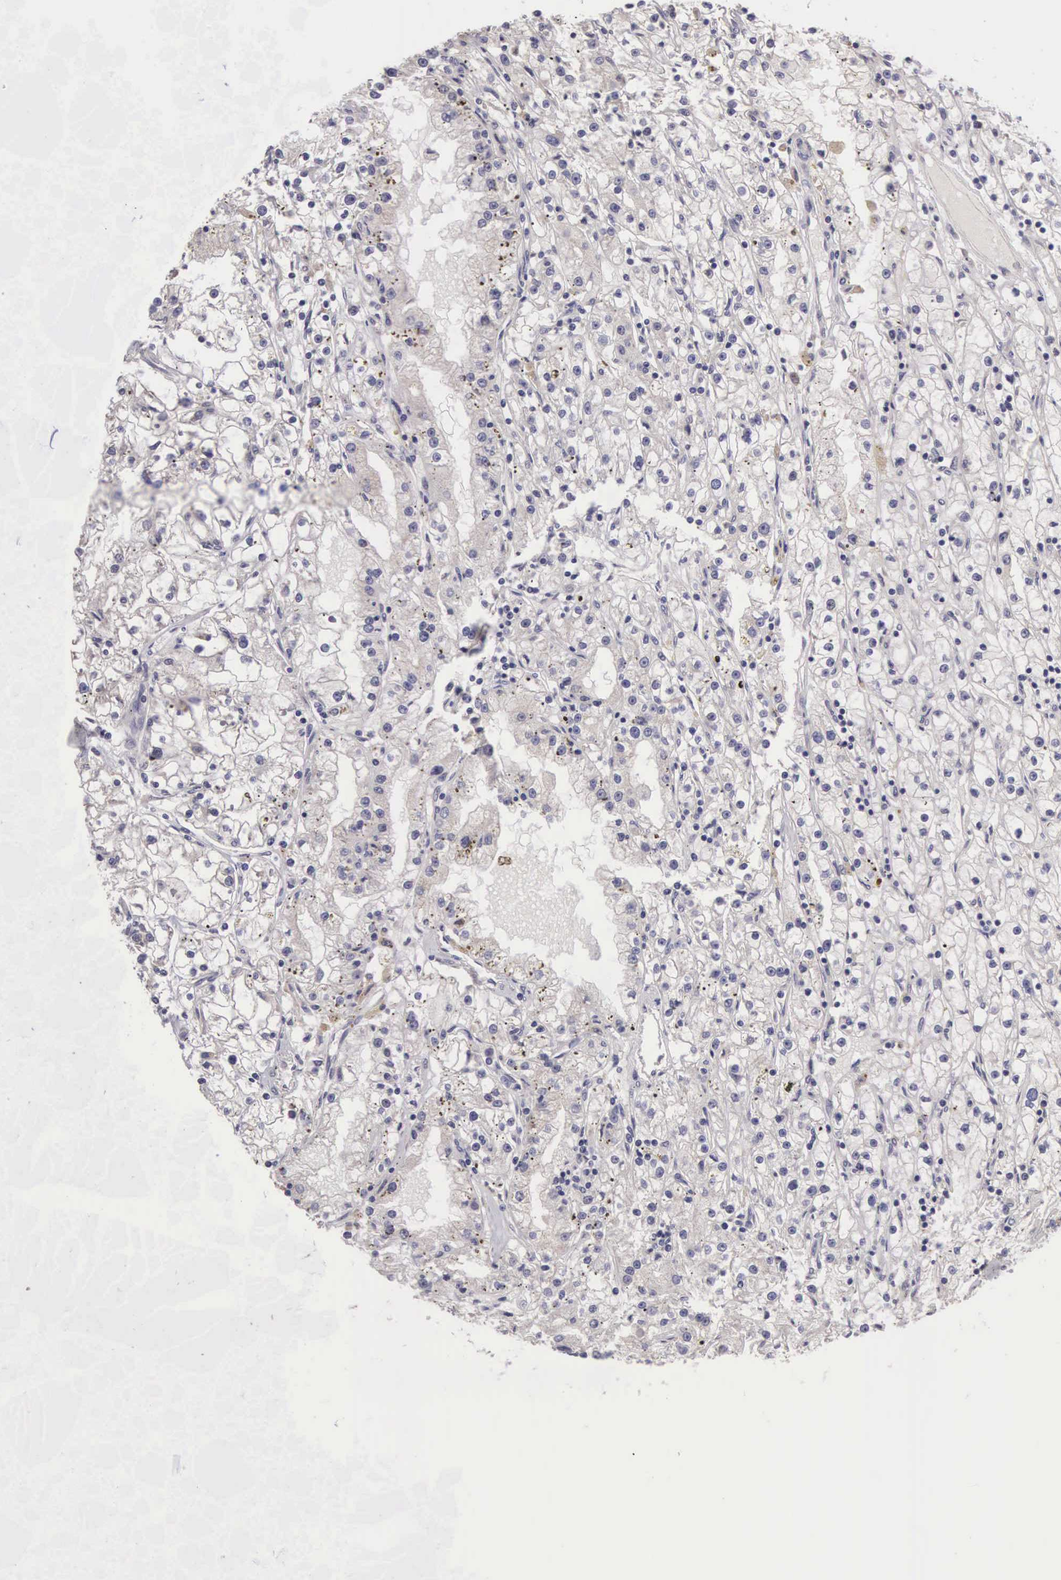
{"staining": {"intensity": "negative", "quantity": "none", "location": "none"}, "tissue": "renal cancer", "cell_type": "Tumor cells", "image_type": "cancer", "snomed": [{"axis": "morphology", "description": "Adenocarcinoma, NOS"}, {"axis": "topography", "description": "Kidney"}], "caption": "This is a histopathology image of immunohistochemistry staining of adenocarcinoma (renal), which shows no expression in tumor cells.", "gene": "CDC45", "patient": {"sex": "male", "age": 56}}